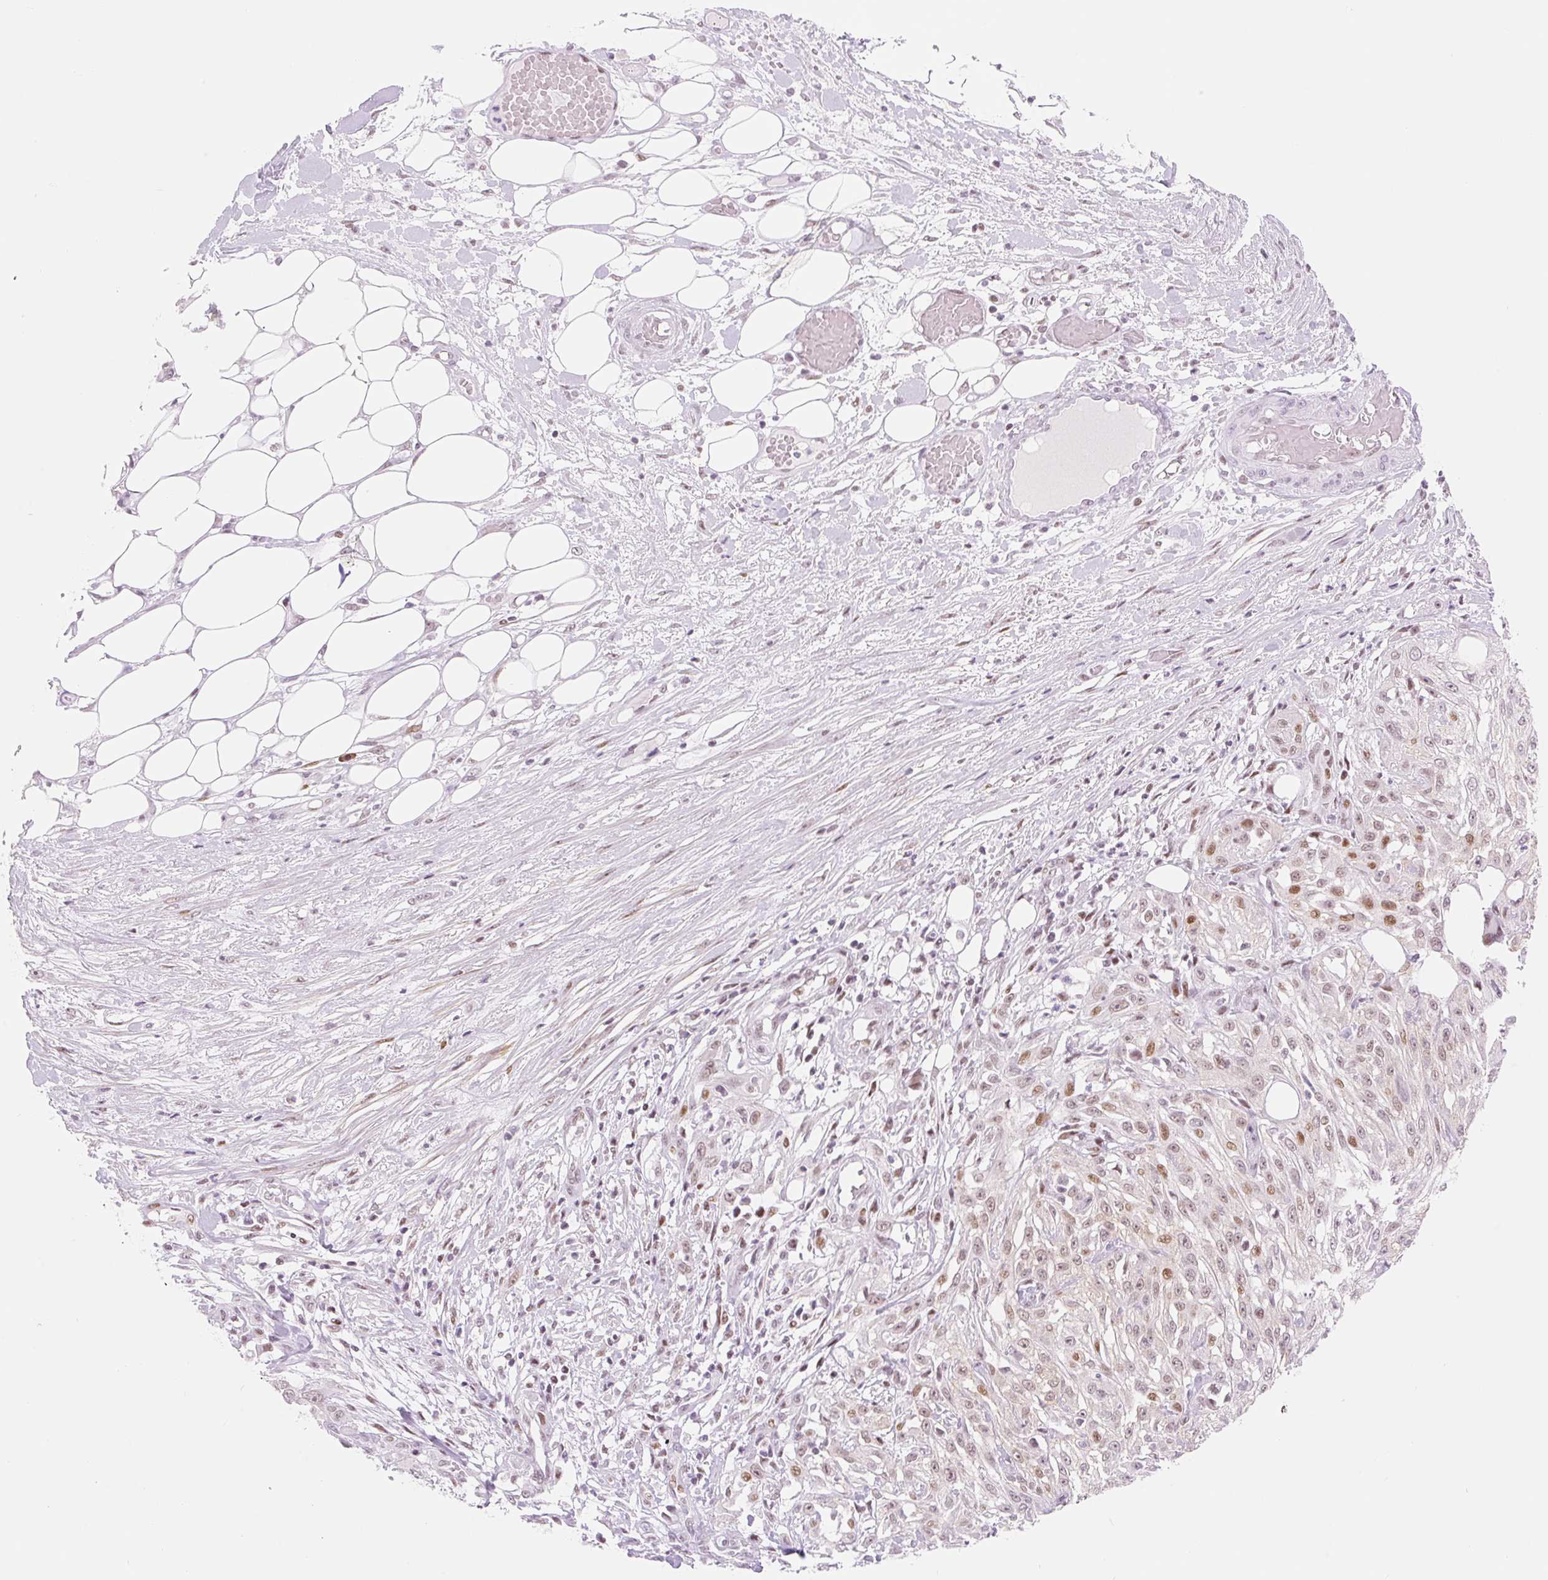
{"staining": {"intensity": "weak", "quantity": "25%-75%", "location": "nuclear"}, "tissue": "skin cancer", "cell_type": "Tumor cells", "image_type": "cancer", "snomed": [{"axis": "morphology", "description": "Squamous cell carcinoma, NOS"}, {"axis": "morphology", "description": "Squamous cell carcinoma, metastatic, NOS"}, {"axis": "topography", "description": "Skin"}, {"axis": "topography", "description": "Lymph node"}], "caption": "Protein staining of metastatic squamous cell carcinoma (skin) tissue shows weak nuclear staining in approximately 25%-75% of tumor cells. (IHC, brightfield microscopy, high magnification).", "gene": "H2BW1", "patient": {"sex": "male", "age": 75}}